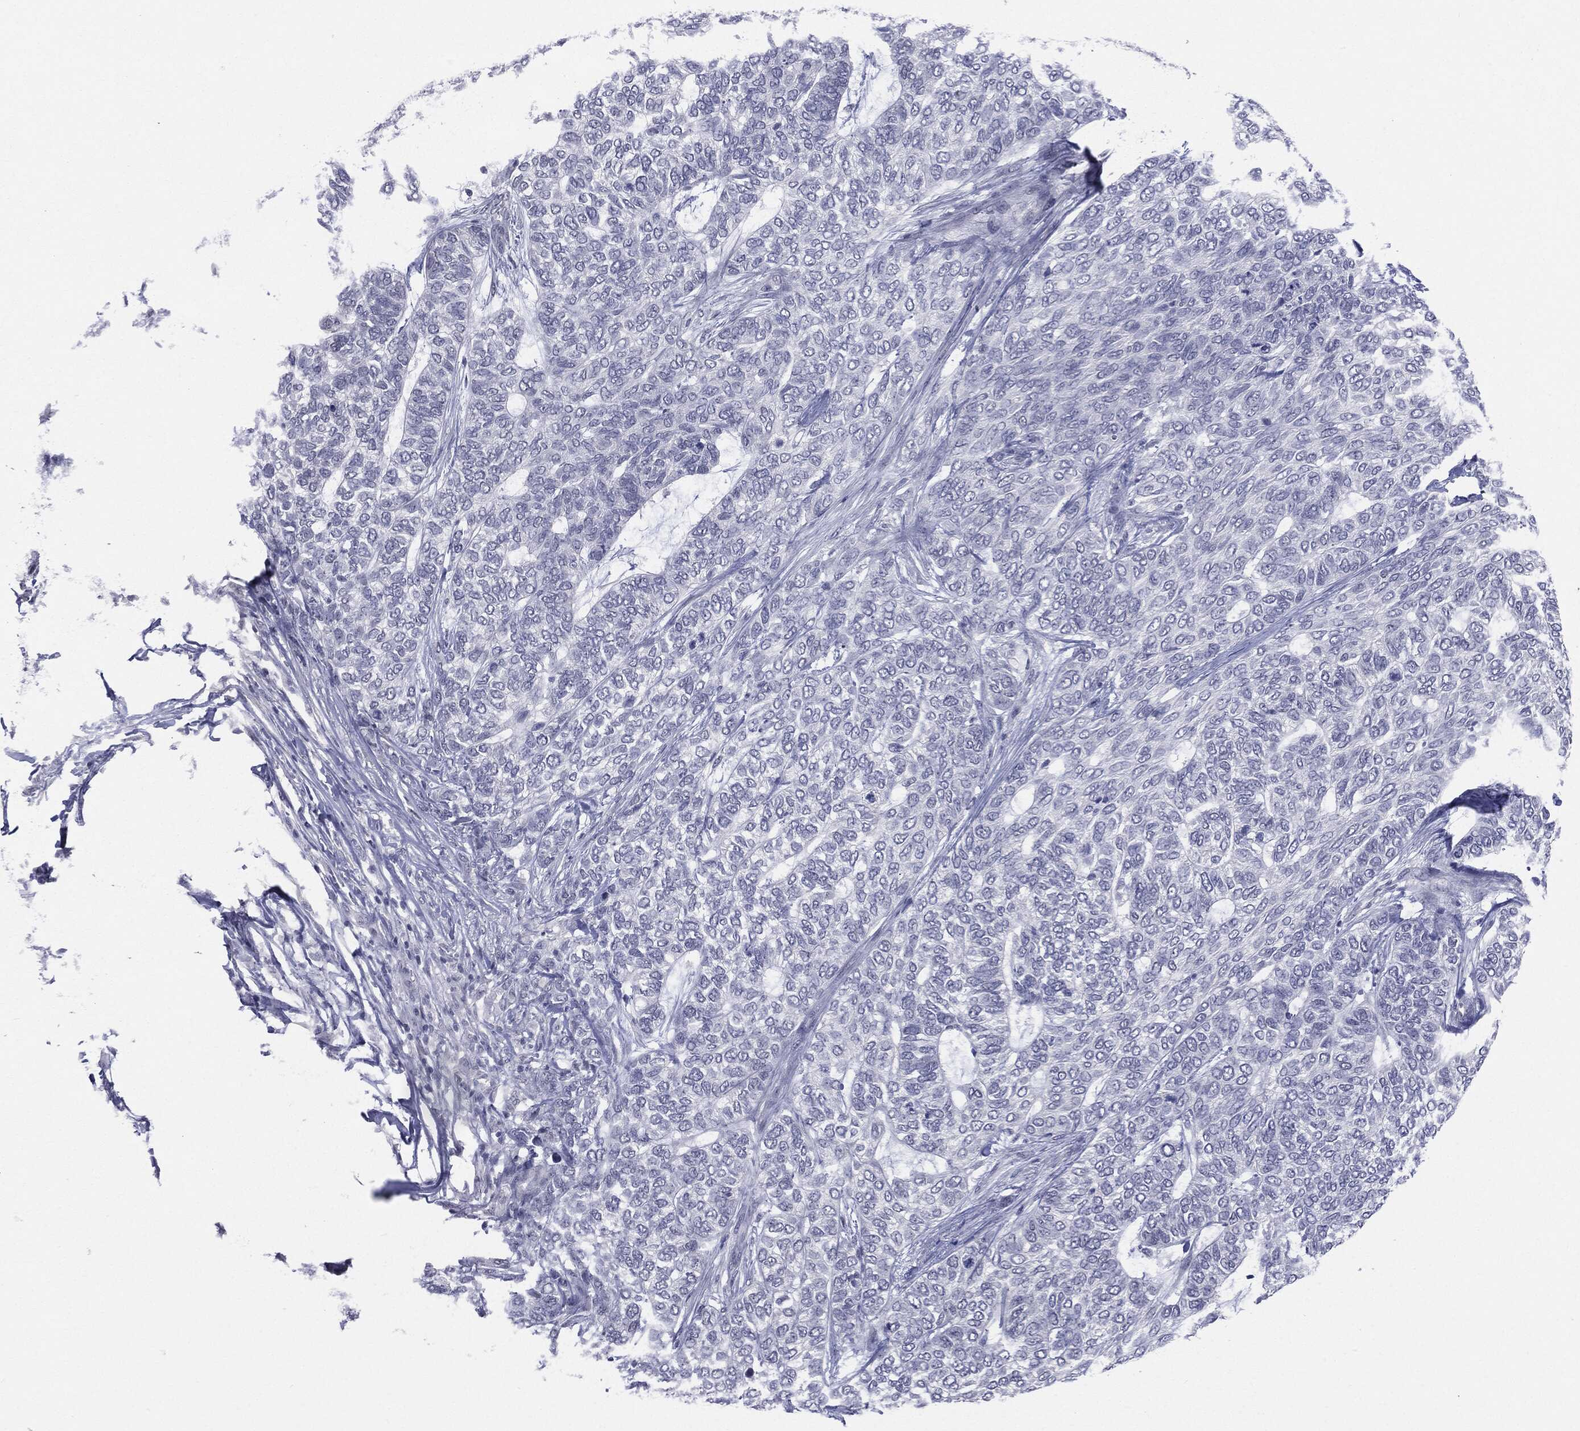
{"staining": {"intensity": "negative", "quantity": "none", "location": "none"}, "tissue": "skin cancer", "cell_type": "Tumor cells", "image_type": "cancer", "snomed": [{"axis": "morphology", "description": "Basal cell carcinoma"}, {"axis": "topography", "description": "Skin"}], "caption": "DAB immunohistochemical staining of skin cancer reveals no significant positivity in tumor cells.", "gene": "SLC5A5", "patient": {"sex": "female", "age": 65}}